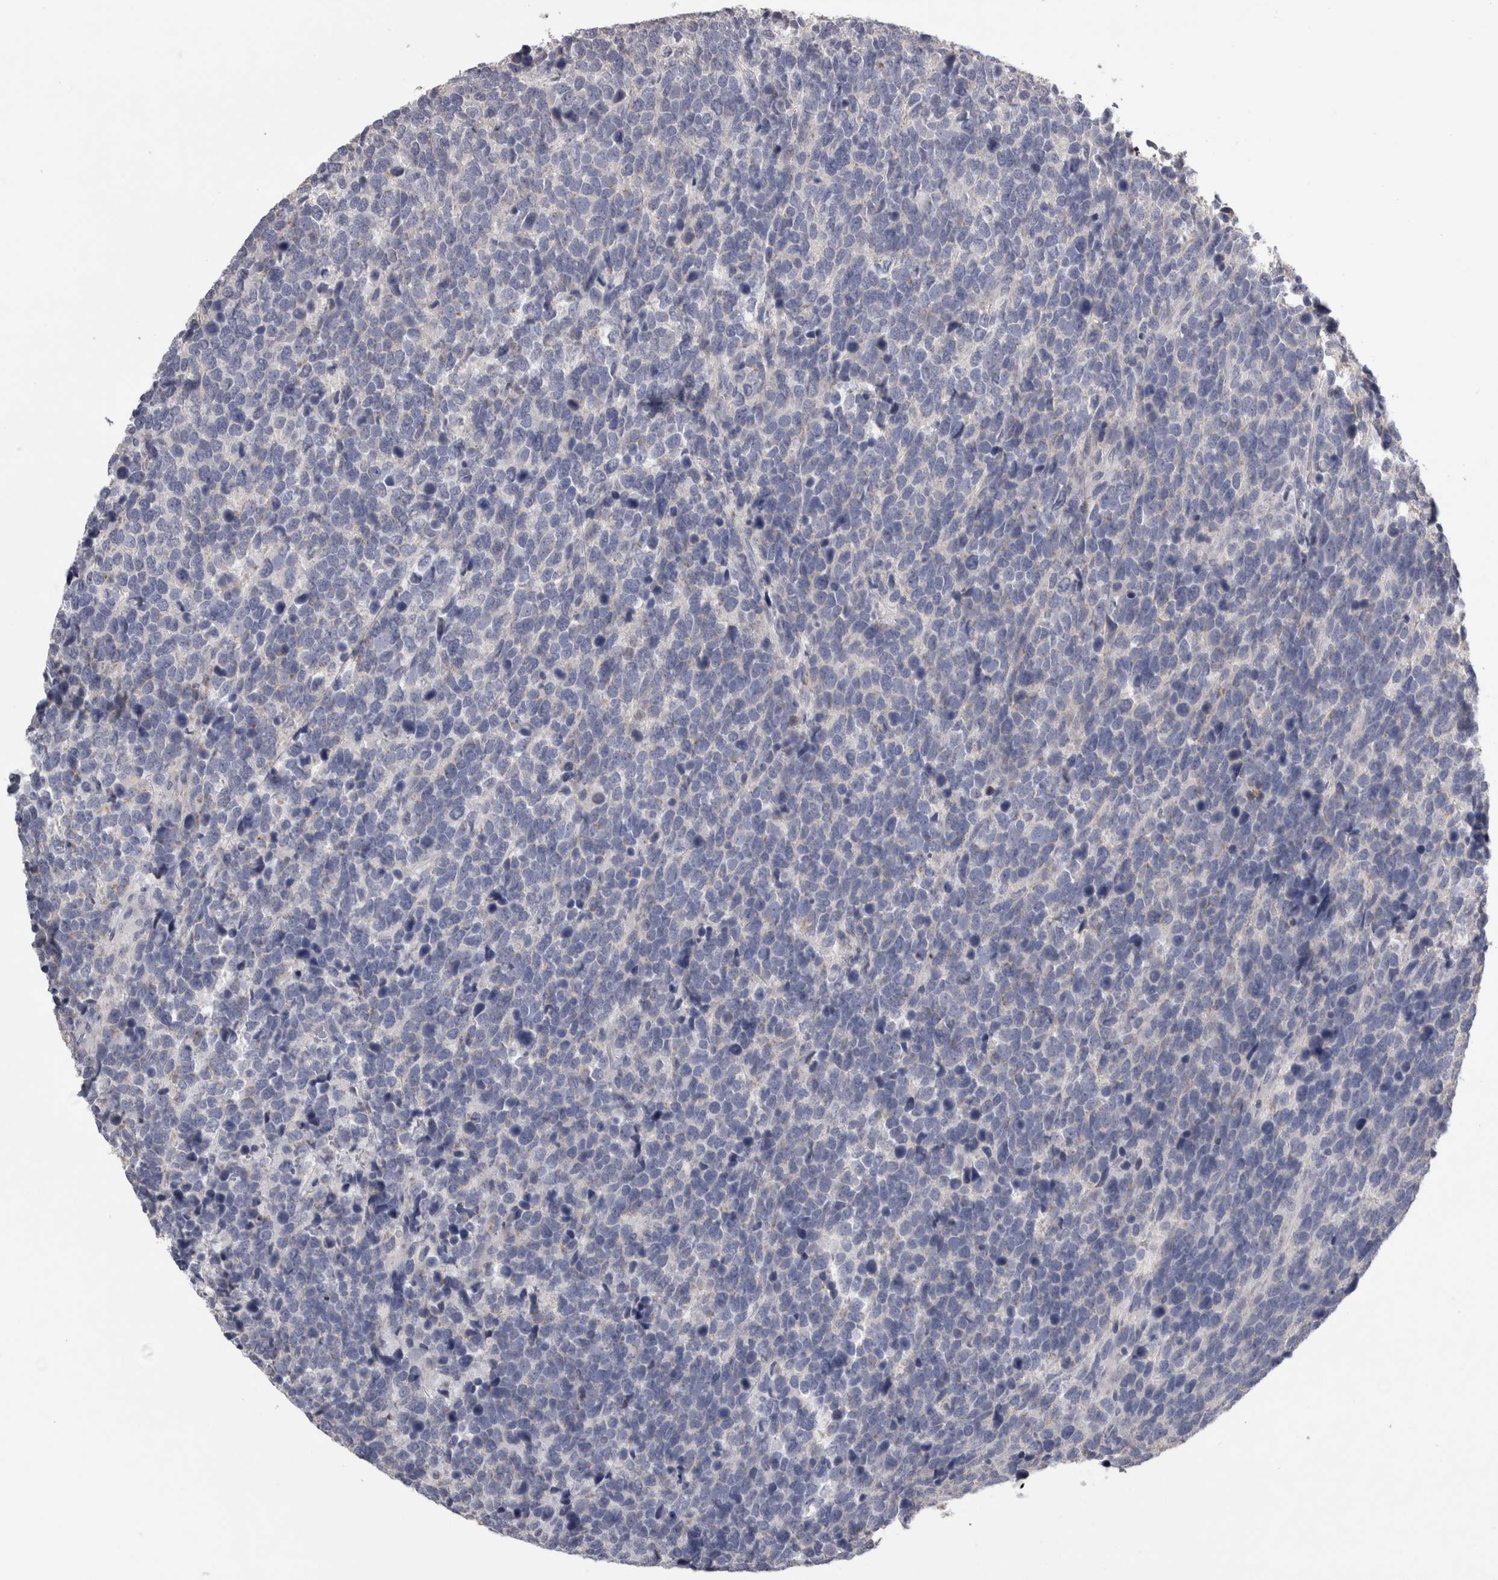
{"staining": {"intensity": "negative", "quantity": "none", "location": "none"}, "tissue": "urothelial cancer", "cell_type": "Tumor cells", "image_type": "cancer", "snomed": [{"axis": "morphology", "description": "Urothelial carcinoma, High grade"}, {"axis": "topography", "description": "Urinary bladder"}], "caption": "Immunohistochemical staining of human urothelial cancer demonstrates no significant expression in tumor cells.", "gene": "TCAP", "patient": {"sex": "female", "age": 82}}